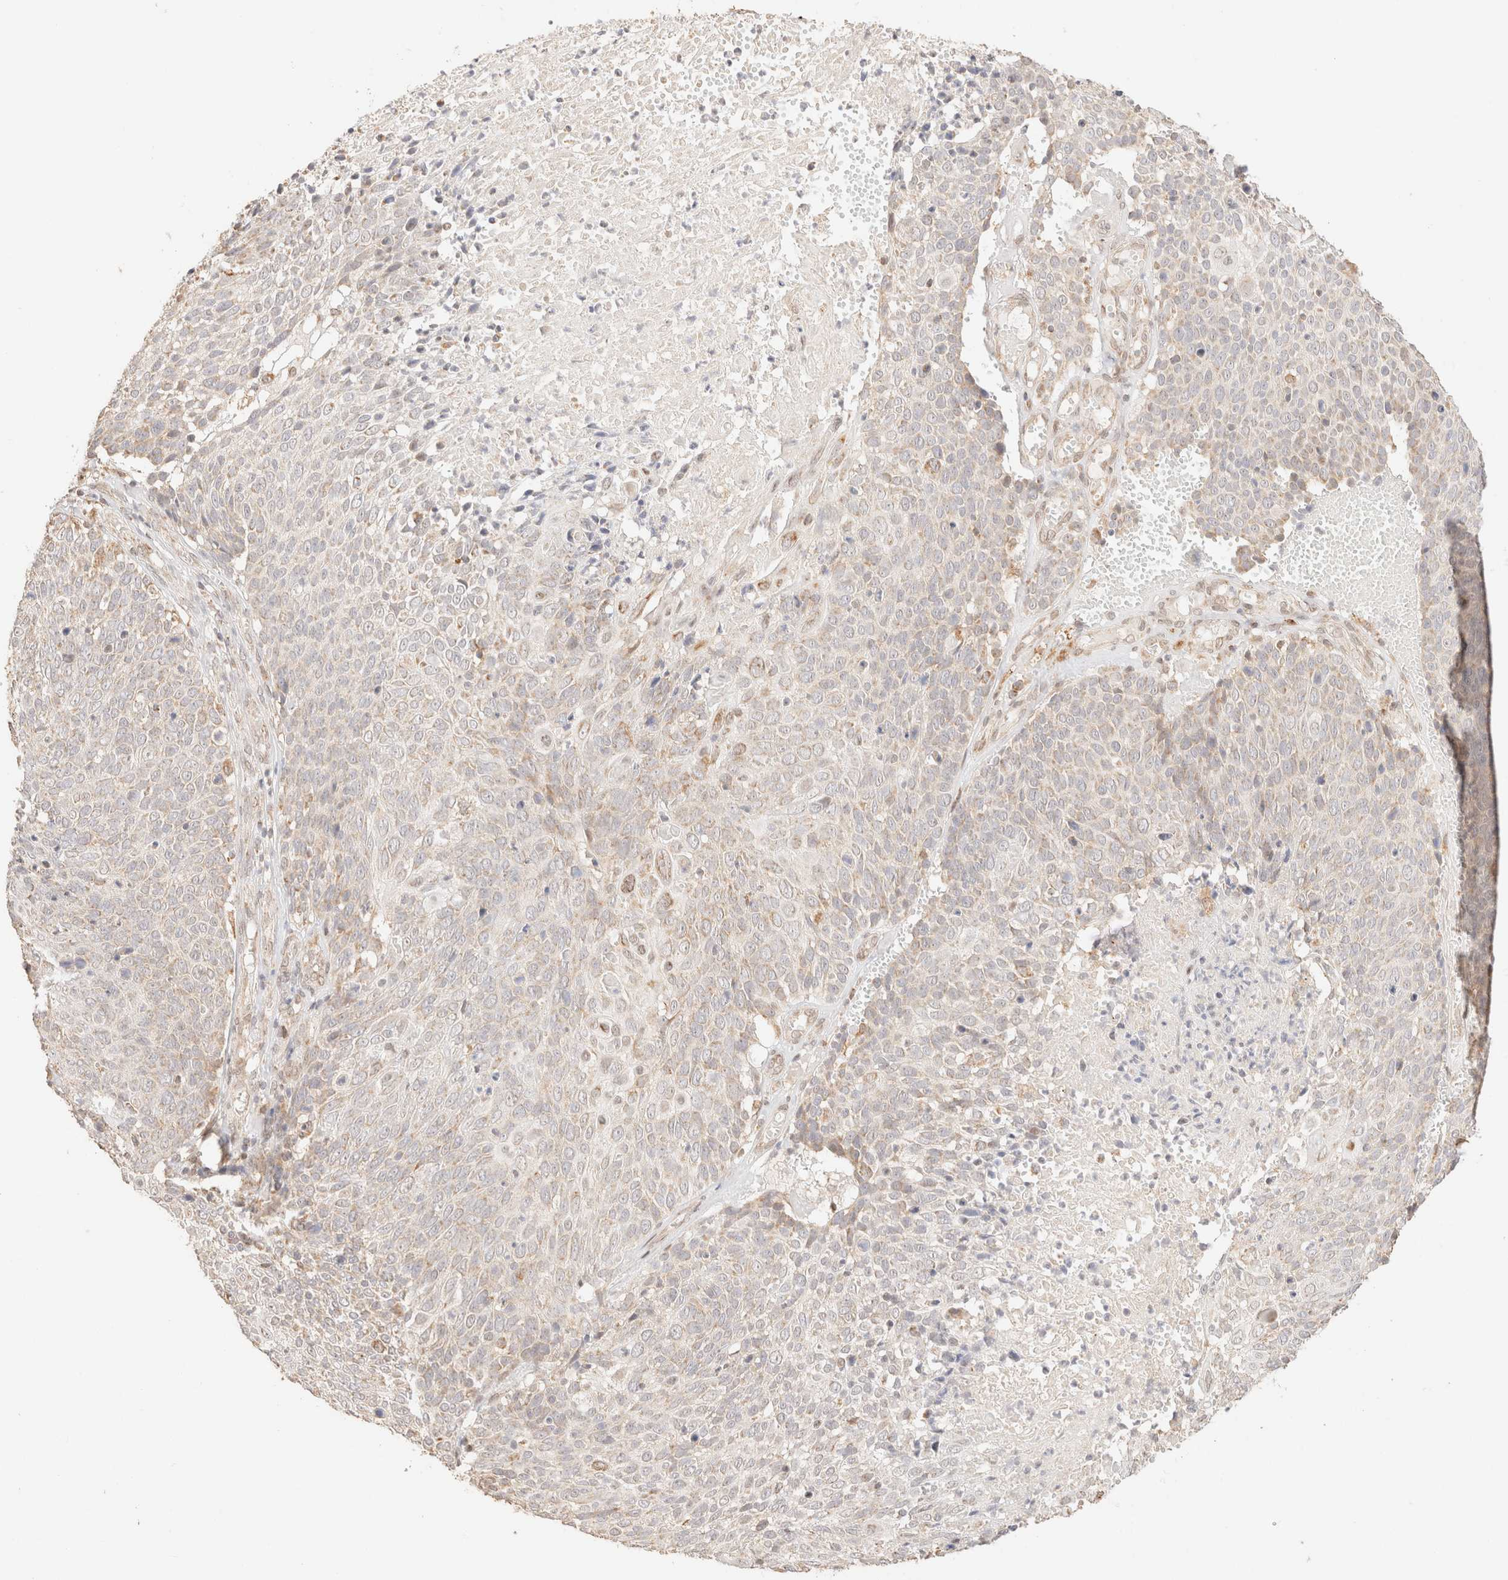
{"staining": {"intensity": "weak", "quantity": "<25%", "location": "cytoplasmic/membranous"}, "tissue": "cervical cancer", "cell_type": "Tumor cells", "image_type": "cancer", "snomed": [{"axis": "morphology", "description": "Squamous cell carcinoma, NOS"}, {"axis": "topography", "description": "Cervix"}], "caption": "The IHC image has no significant staining in tumor cells of cervical cancer (squamous cell carcinoma) tissue.", "gene": "TACO1", "patient": {"sex": "female", "age": 74}}